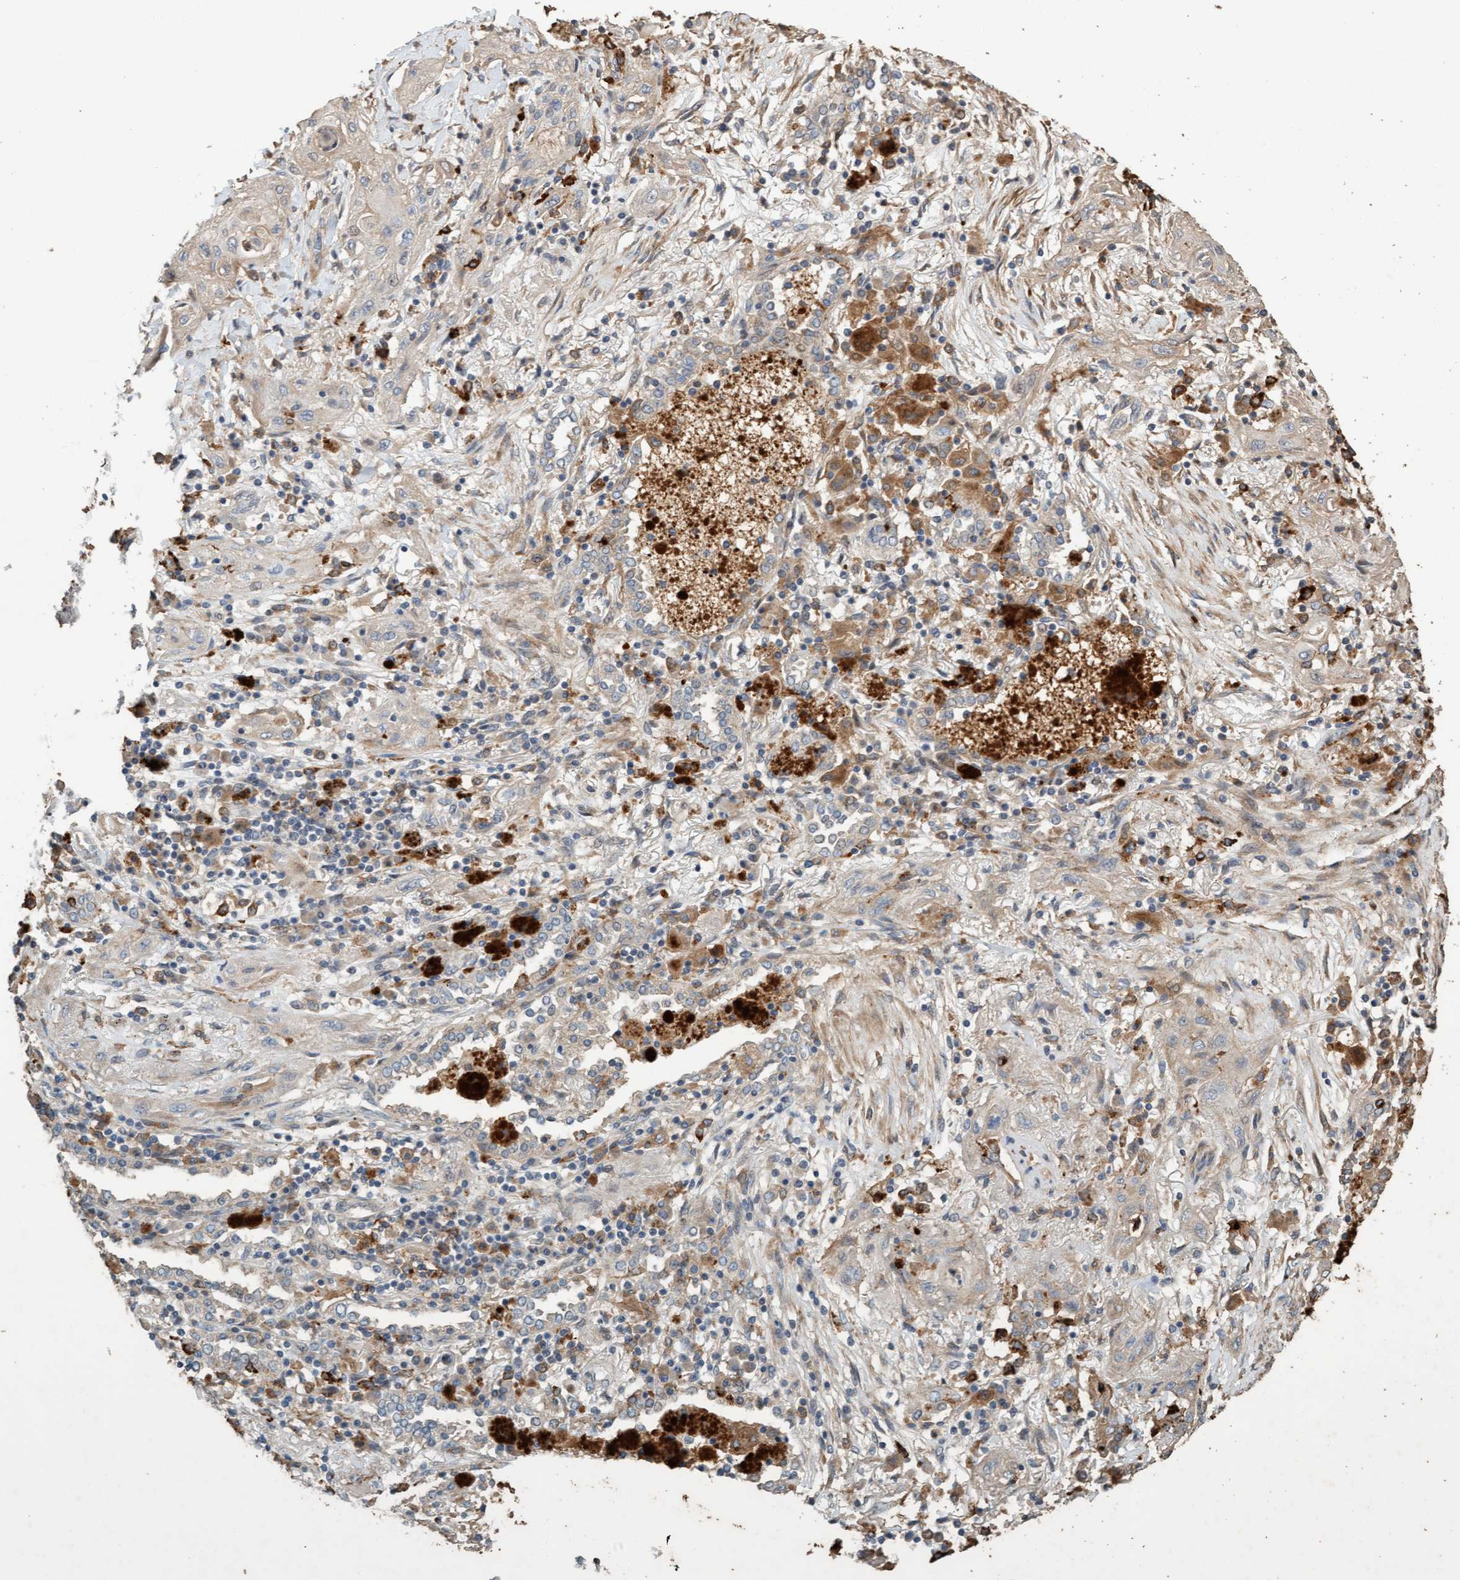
{"staining": {"intensity": "negative", "quantity": "none", "location": "none"}, "tissue": "lung cancer", "cell_type": "Tumor cells", "image_type": "cancer", "snomed": [{"axis": "morphology", "description": "Squamous cell carcinoma, NOS"}, {"axis": "topography", "description": "Lung"}], "caption": "High magnification brightfield microscopy of lung cancer (squamous cell carcinoma) stained with DAB (brown) and counterstained with hematoxylin (blue): tumor cells show no significant staining.", "gene": "LONRF1", "patient": {"sex": "female", "age": 47}}